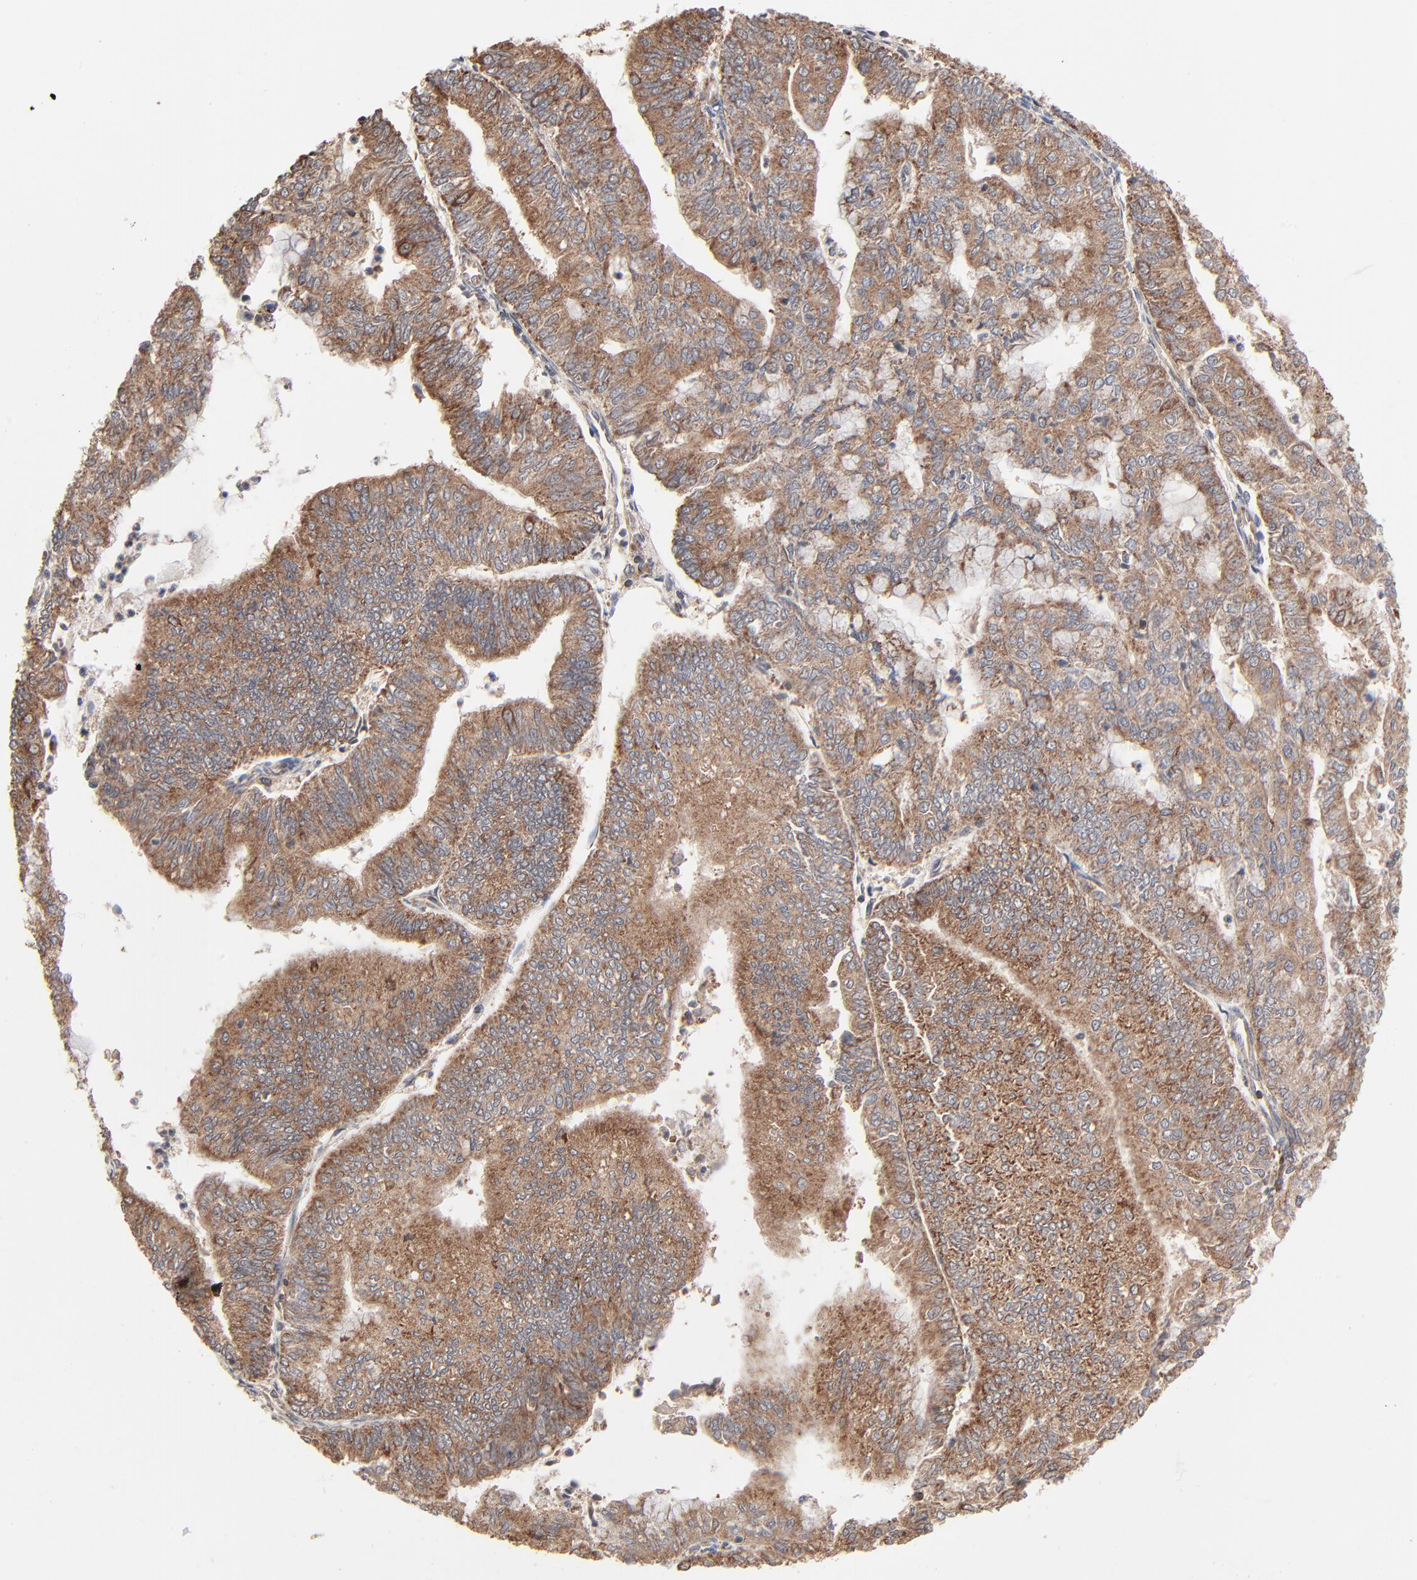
{"staining": {"intensity": "moderate", "quantity": ">75%", "location": "cytoplasmic/membranous"}, "tissue": "endometrial cancer", "cell_type": "Tumor cells", "image_type": "cancer", "snomed": [{"axis": "morphology", "description": "Adenocarcinoma, NOS"}, {"axis": "topography", "description": "Endometrium"}], "caption": "Tumor cells show moderate cytoplasmic/membranous expression in approximately >75% of cells in endometrial cancer.", "gene": "ABLIM3", "patient": {"sex": "female", "age": 59}}